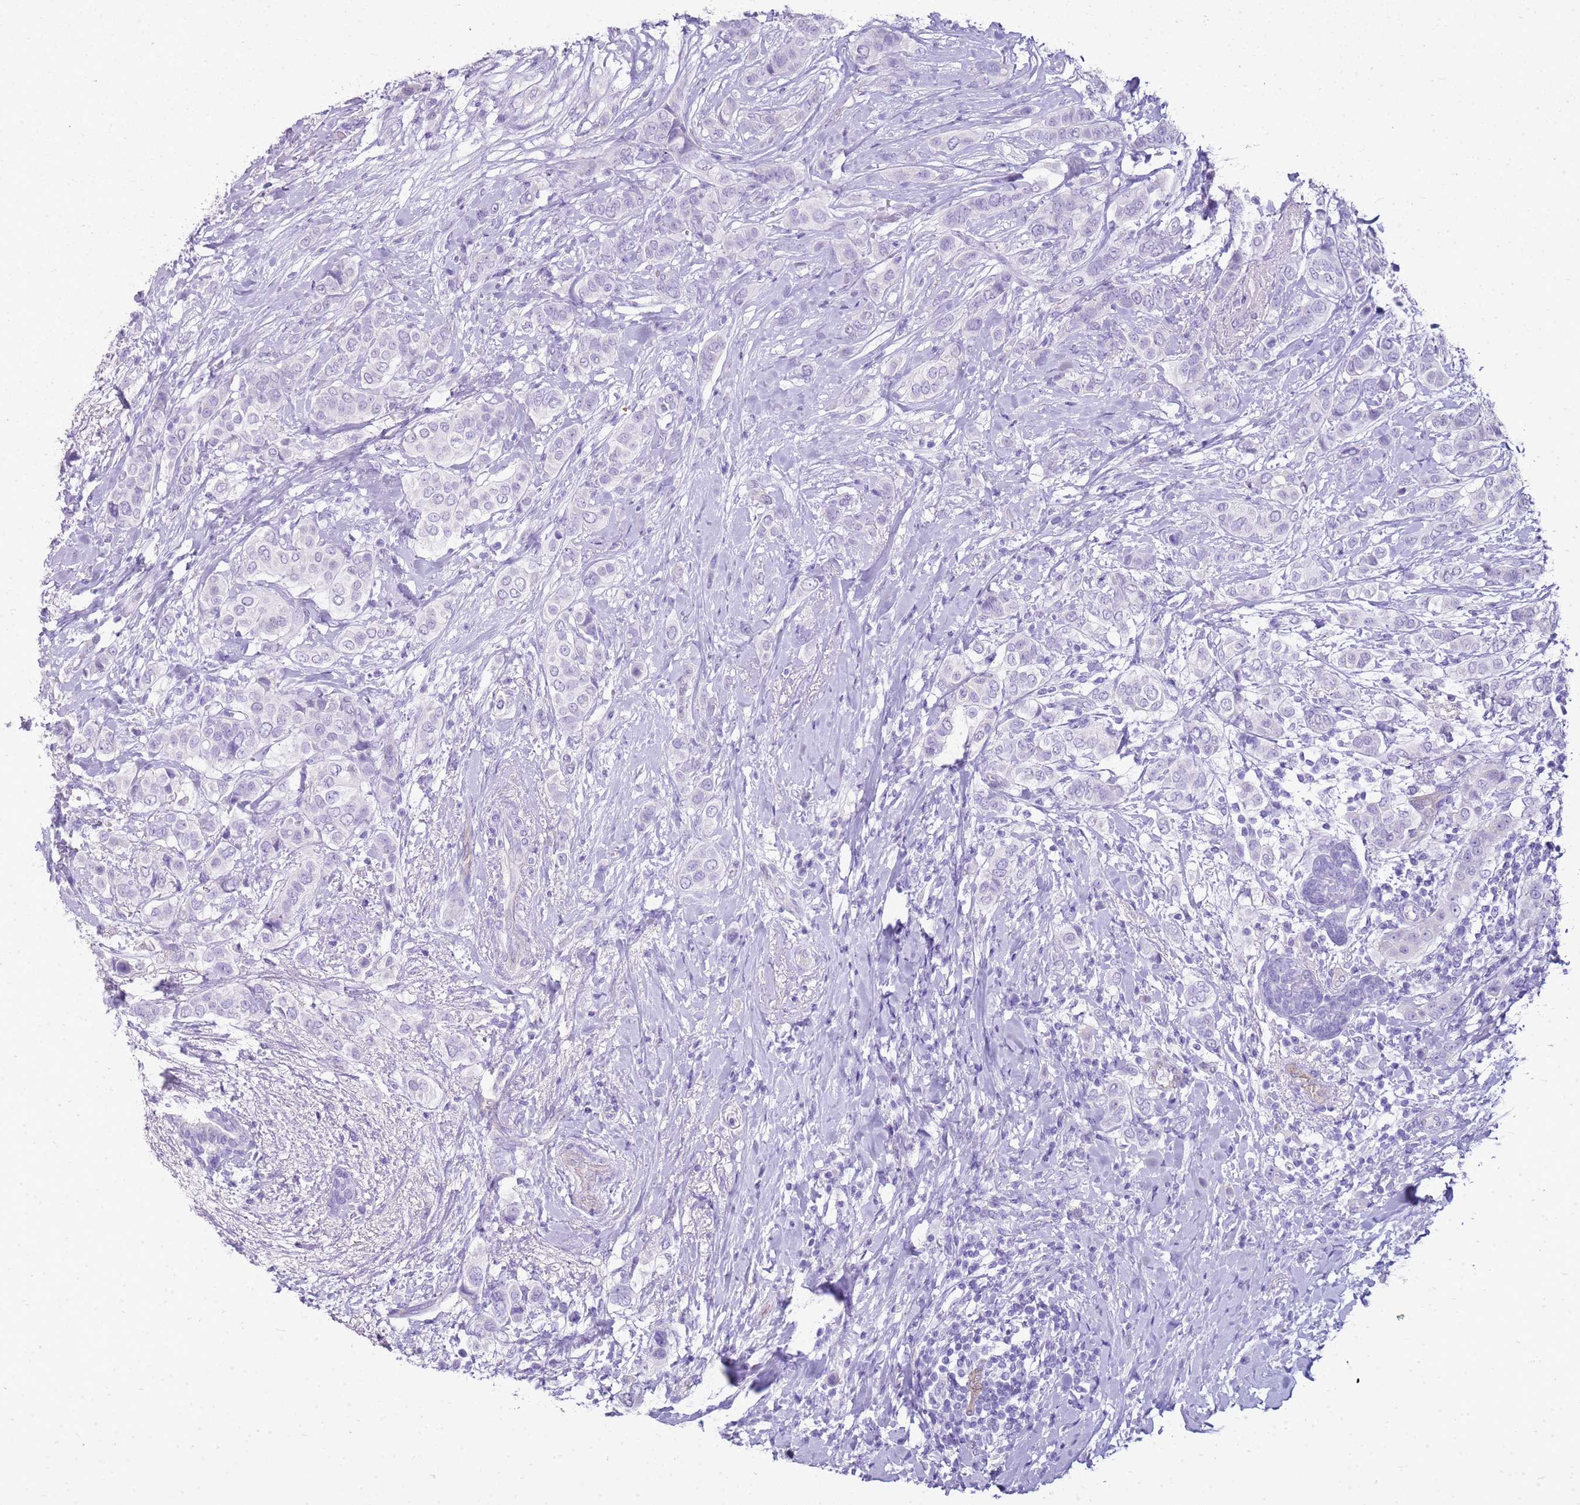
{"staining": {"intensity": "negative", "quantity": "none", "location": "none"}, "tissue": "breast cancer", "cell_type": "Tumor cells", "image_type": "cancer", "snomed": [{"axis": "morphology", "description": "Lobular carcinoma"}, {"axis": "topography", "description": "Breast"}], "caption": "An immunohistochemistry photomicrograph of breast cancer (lobular carcinoma) is shown. There is no staining in tumor cells of breast cancer (lobular carcinoma).", "gene": "SULT1E1", "patient": {"sex": "female", "age": 51}}